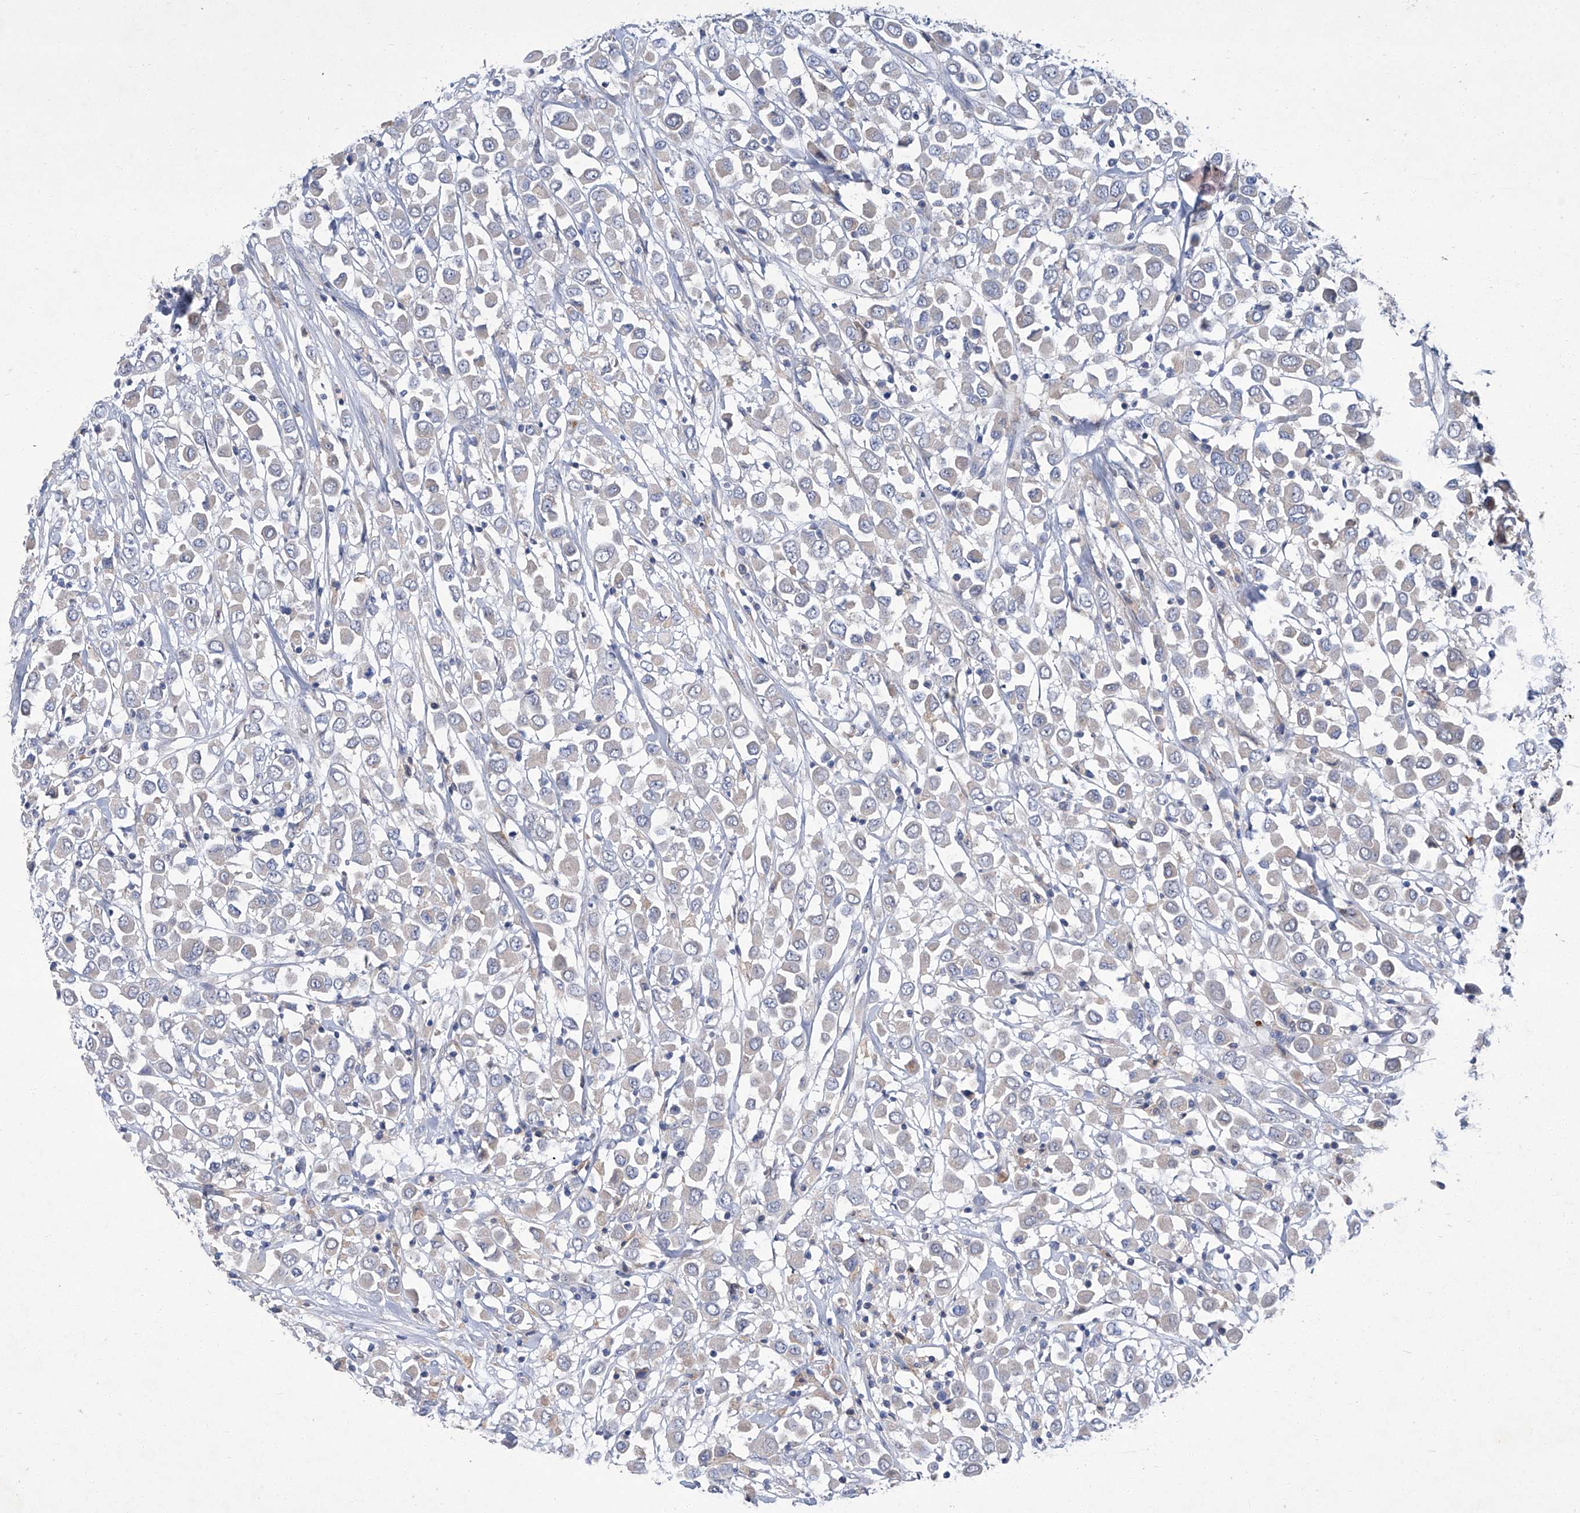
{"staining": {"intensity": "negative", "quantity": "none", "location": "none"}, "tissue": "breast cancer", "cell_type": "Tumor cells", "image_type": "cancer", "snomed": [{"axis": "morphology", "description": "Duct carcinoma"}, {"axis": "topography", "description": "Breast"}], "caption": "Micrograph shows no significant protein staining in tumor cells of infiltrating ductal carcinoma (breast).", "gene": "SBK2", "patient": {"sex": "female", "age": 61}}